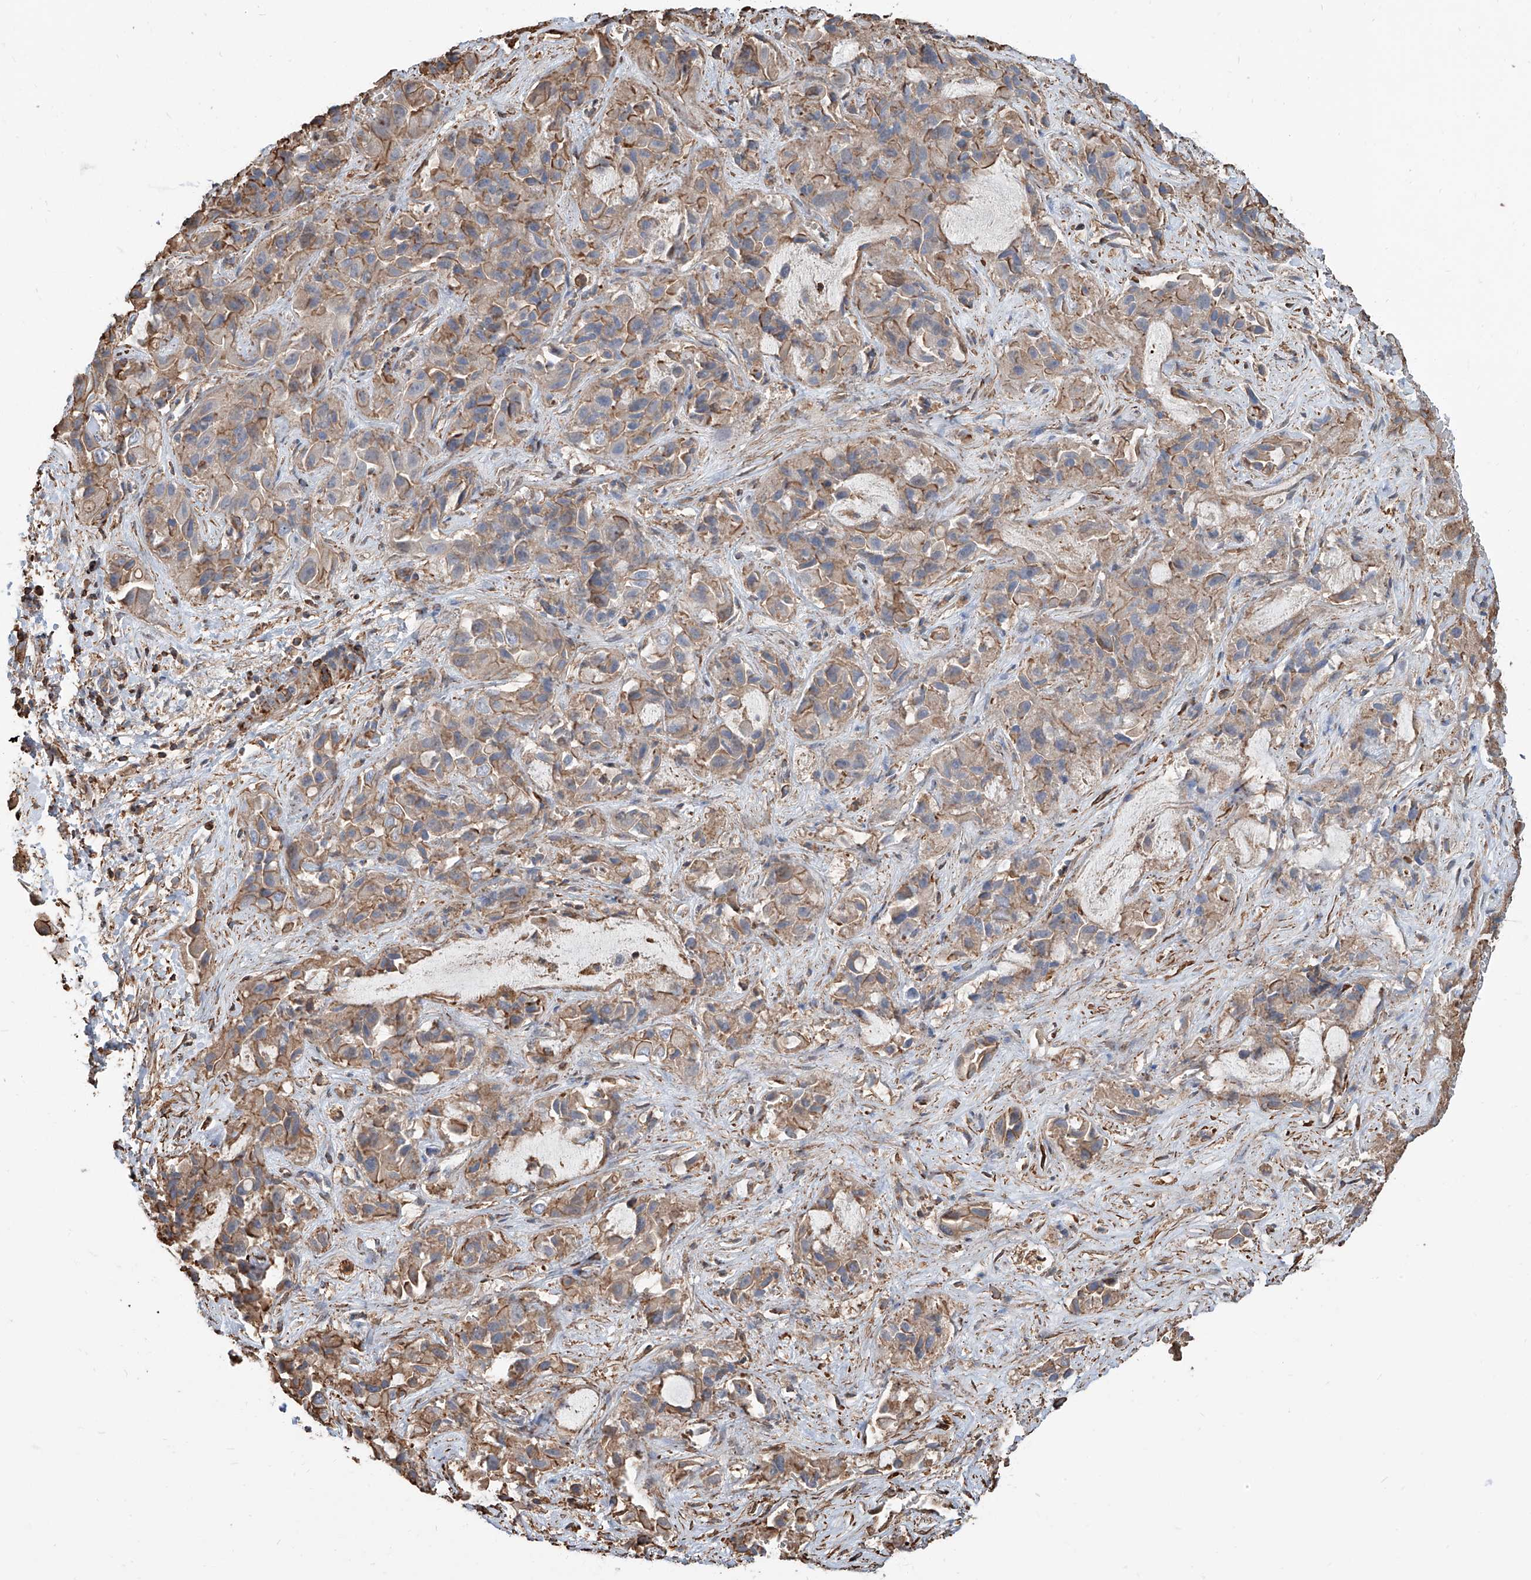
{"staining": {"intensity": "moderate", "quantity": "25%-75%", "location": "cytoplasmic/membranous"}, "tissue": "liver cancer", "cell_type": "Tumor cells", "image_type": "cancer", "snomed": [{"axis": "morphology", "description": "Cholangiocarcinoma"}, {"axis": "topography", "description": "Liver"}], "caption": "This photomicrograph demonstrates liver cancer stained with immunohistochemistry (IHC) to label a protein in brown. The cytoplasmic/membranous of tumor cells show moderate positivity for the protein. Nuclei are counter-stained blue.", "gene": "PIEZO2", "patient": {"sex": "female", "age": 52}}